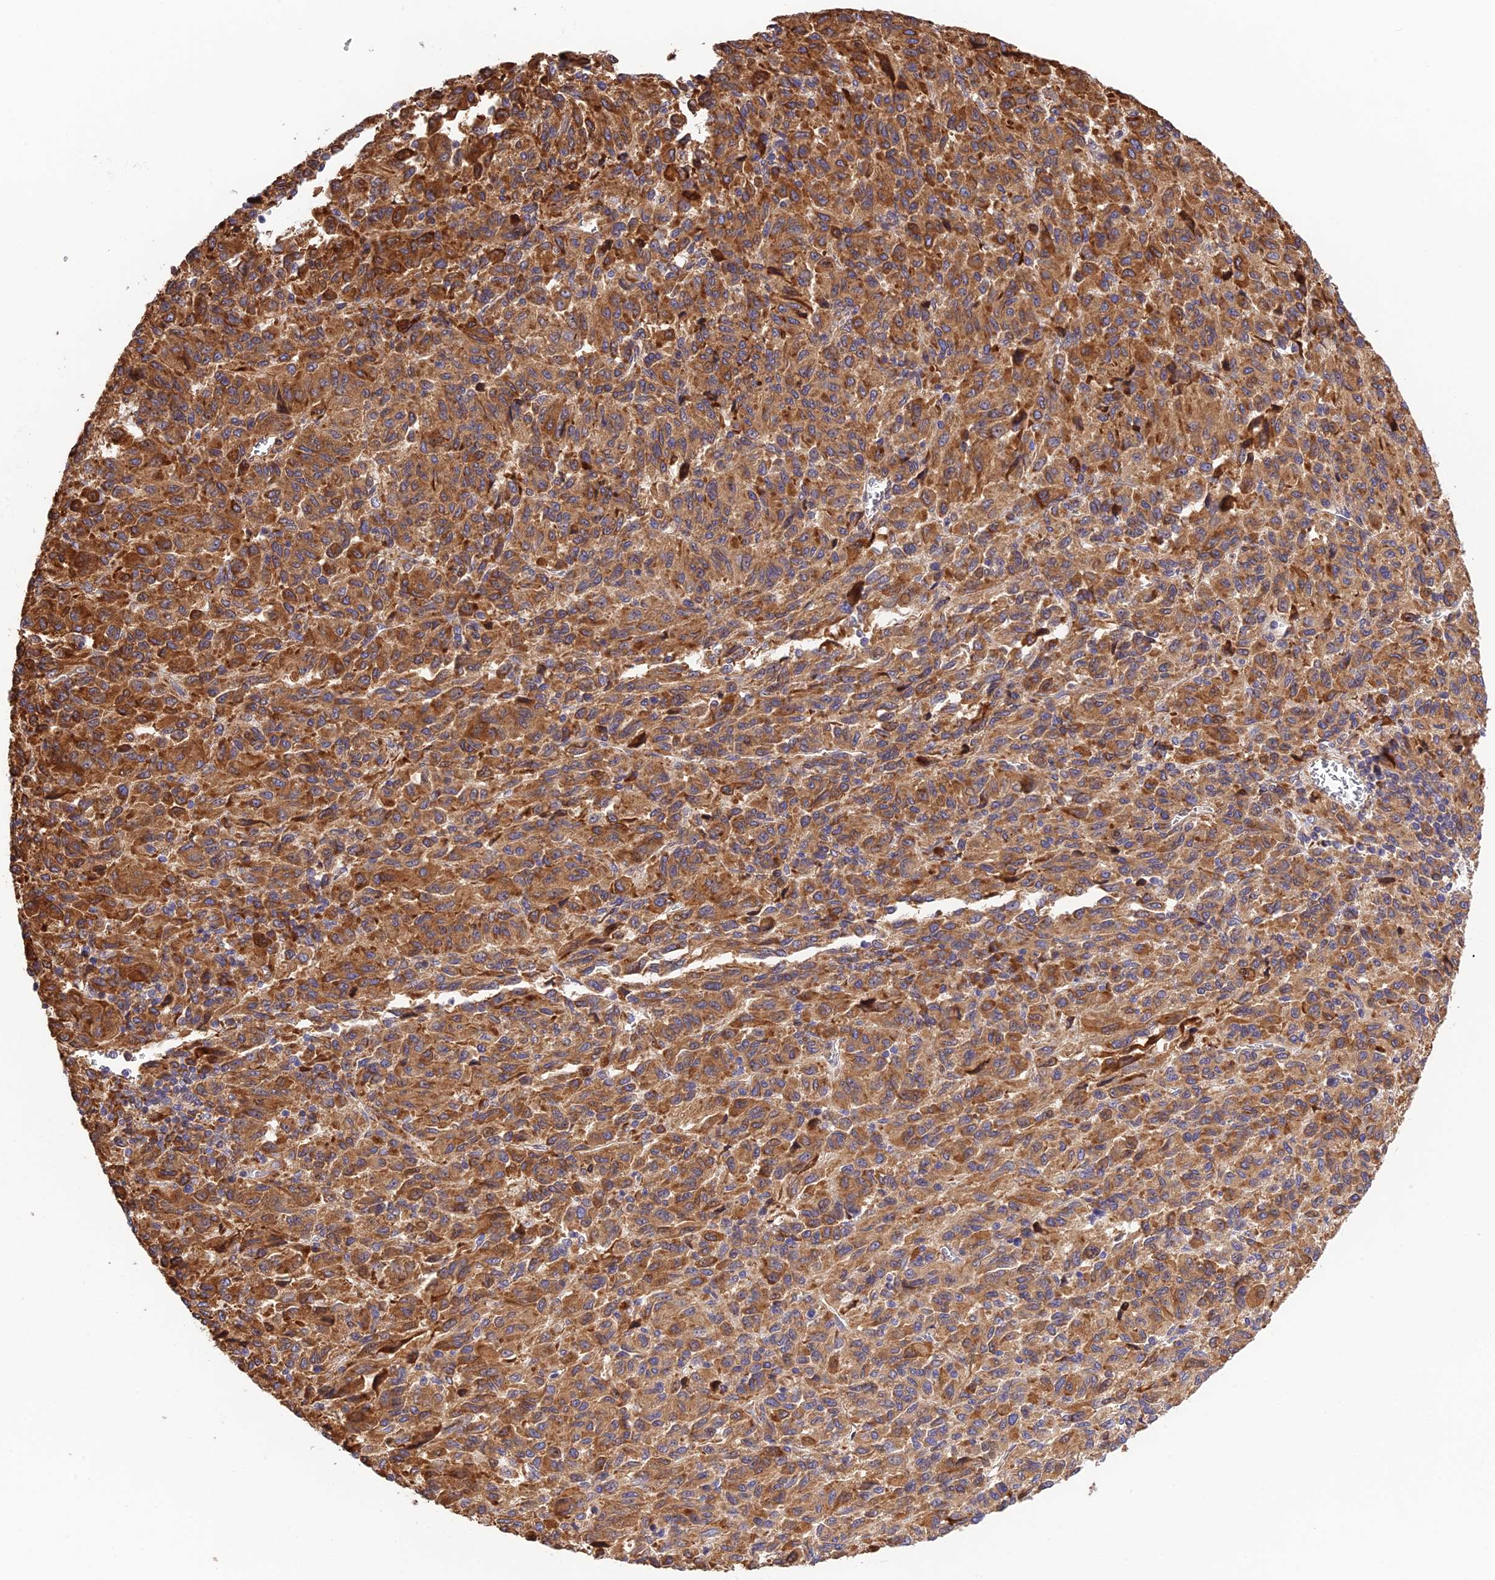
{"staining": {"intensity": "strong", "quantity": ">75%", "location": "cytoplasmic/membranous"}, "tissue": "melanoma", "cell_type": "Tumor cells", "image_type": "cancer", "snomed": [{"axis": "morphology", "description": "Malignant melanoma, Metastatic site"}, {"axis": "topography", "description": "Lung"}], "caption": "Immunohistochemical staining of human malignant melanoma (metastatic site) shows strong cytoplasmic/membranous protein expression in approximately >75% of tumor cells.", "gene": "RPL5", "patient": {"sex": "male", "age": 64}}